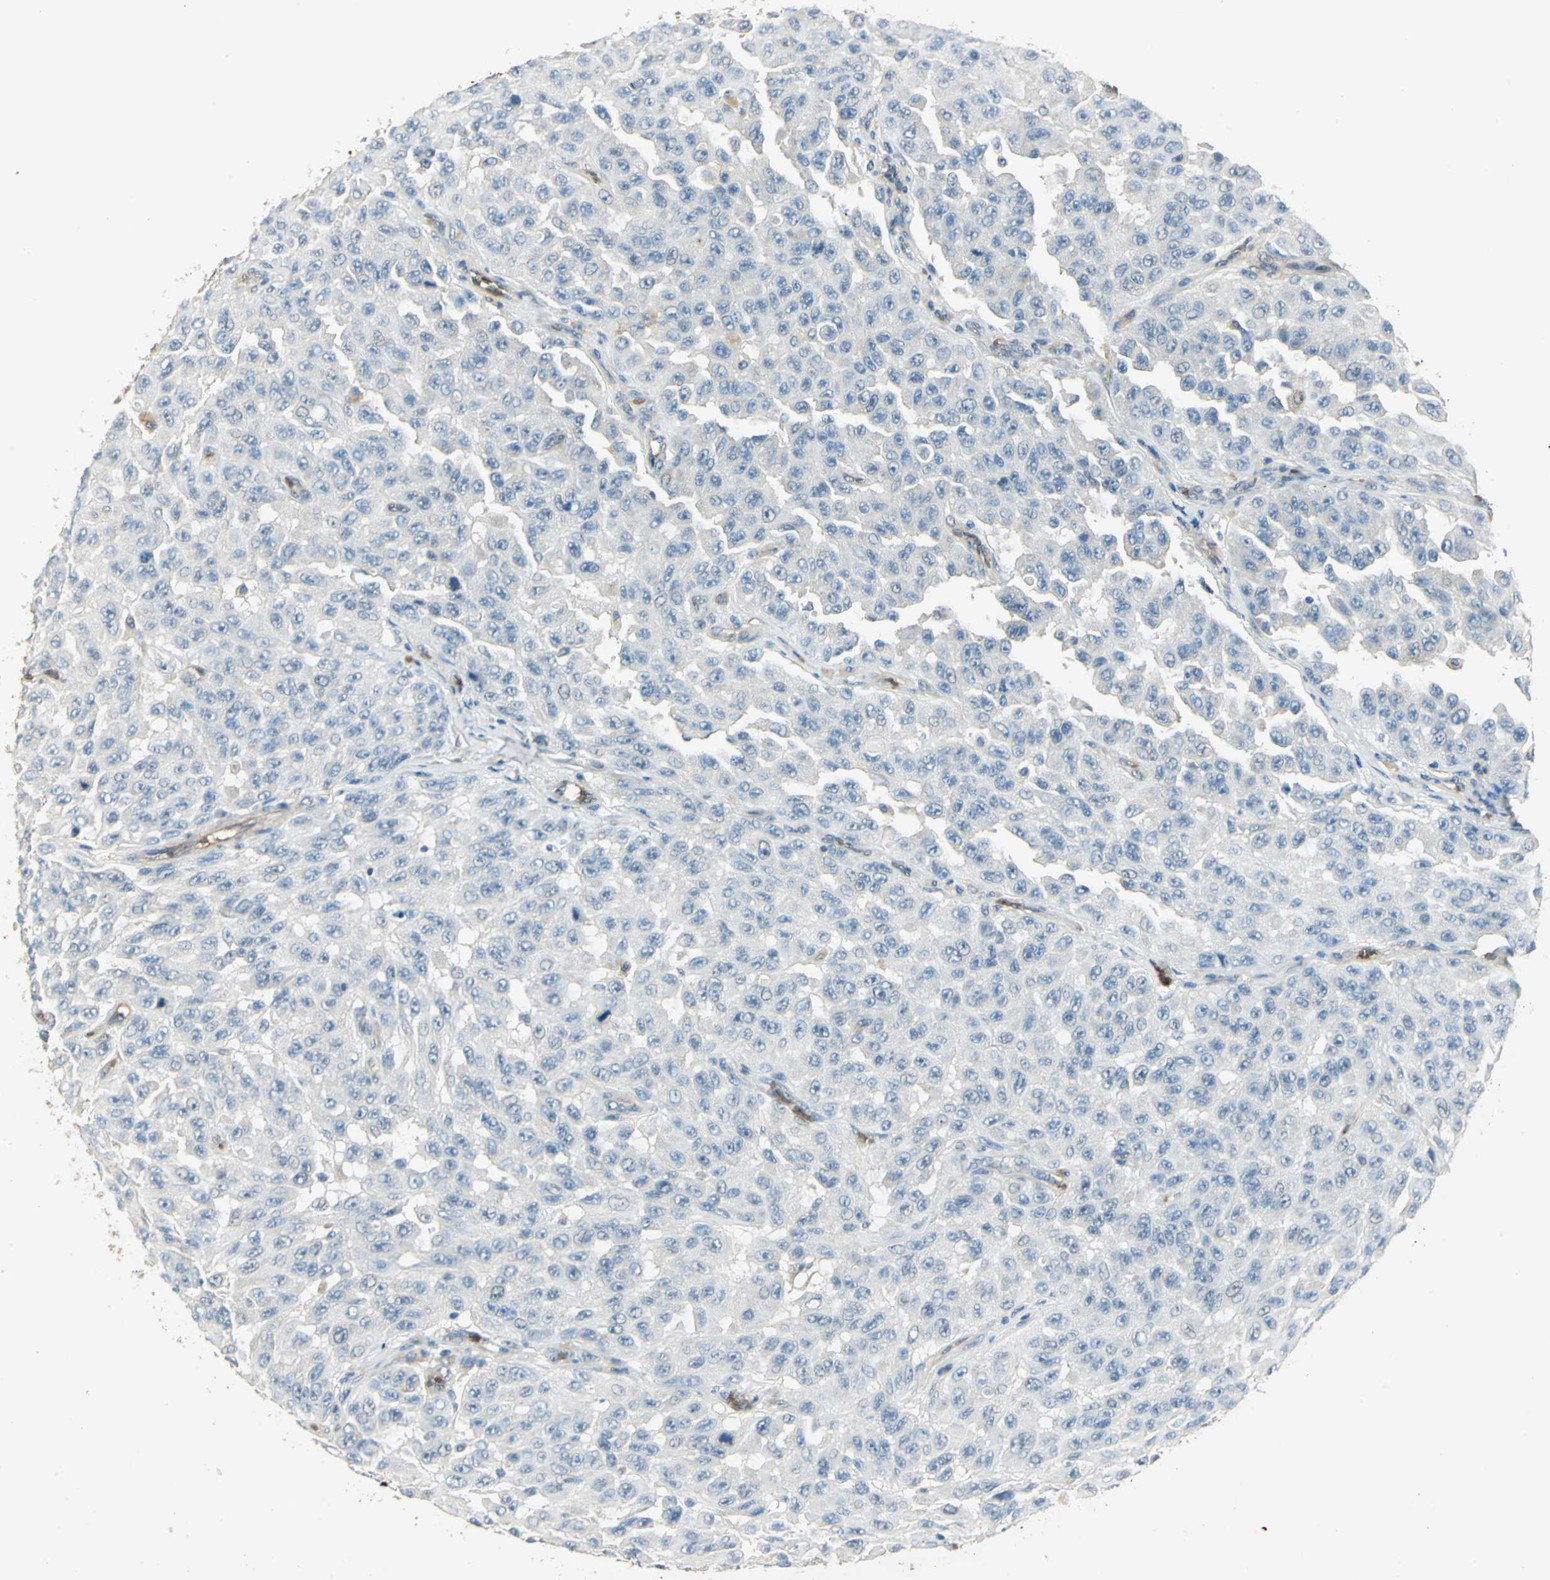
{"staining": {"intensity": "negative", "quantity": "none", "location": "none"}, "tissue": "melanoma", "cell_type": "Tumor cells", "image_type": "cancer", "snomed": [{"axis": "morphology", "description": "Malignant melanoma, NOS"}, {"axis": "topography", "description": "Skin"}], "caption": "Immunohistochemical staining of melanoma displays no significant staining in tumor cells.", "gene": "DDAH1", "patient": {"sex": "male", "age": 30}}